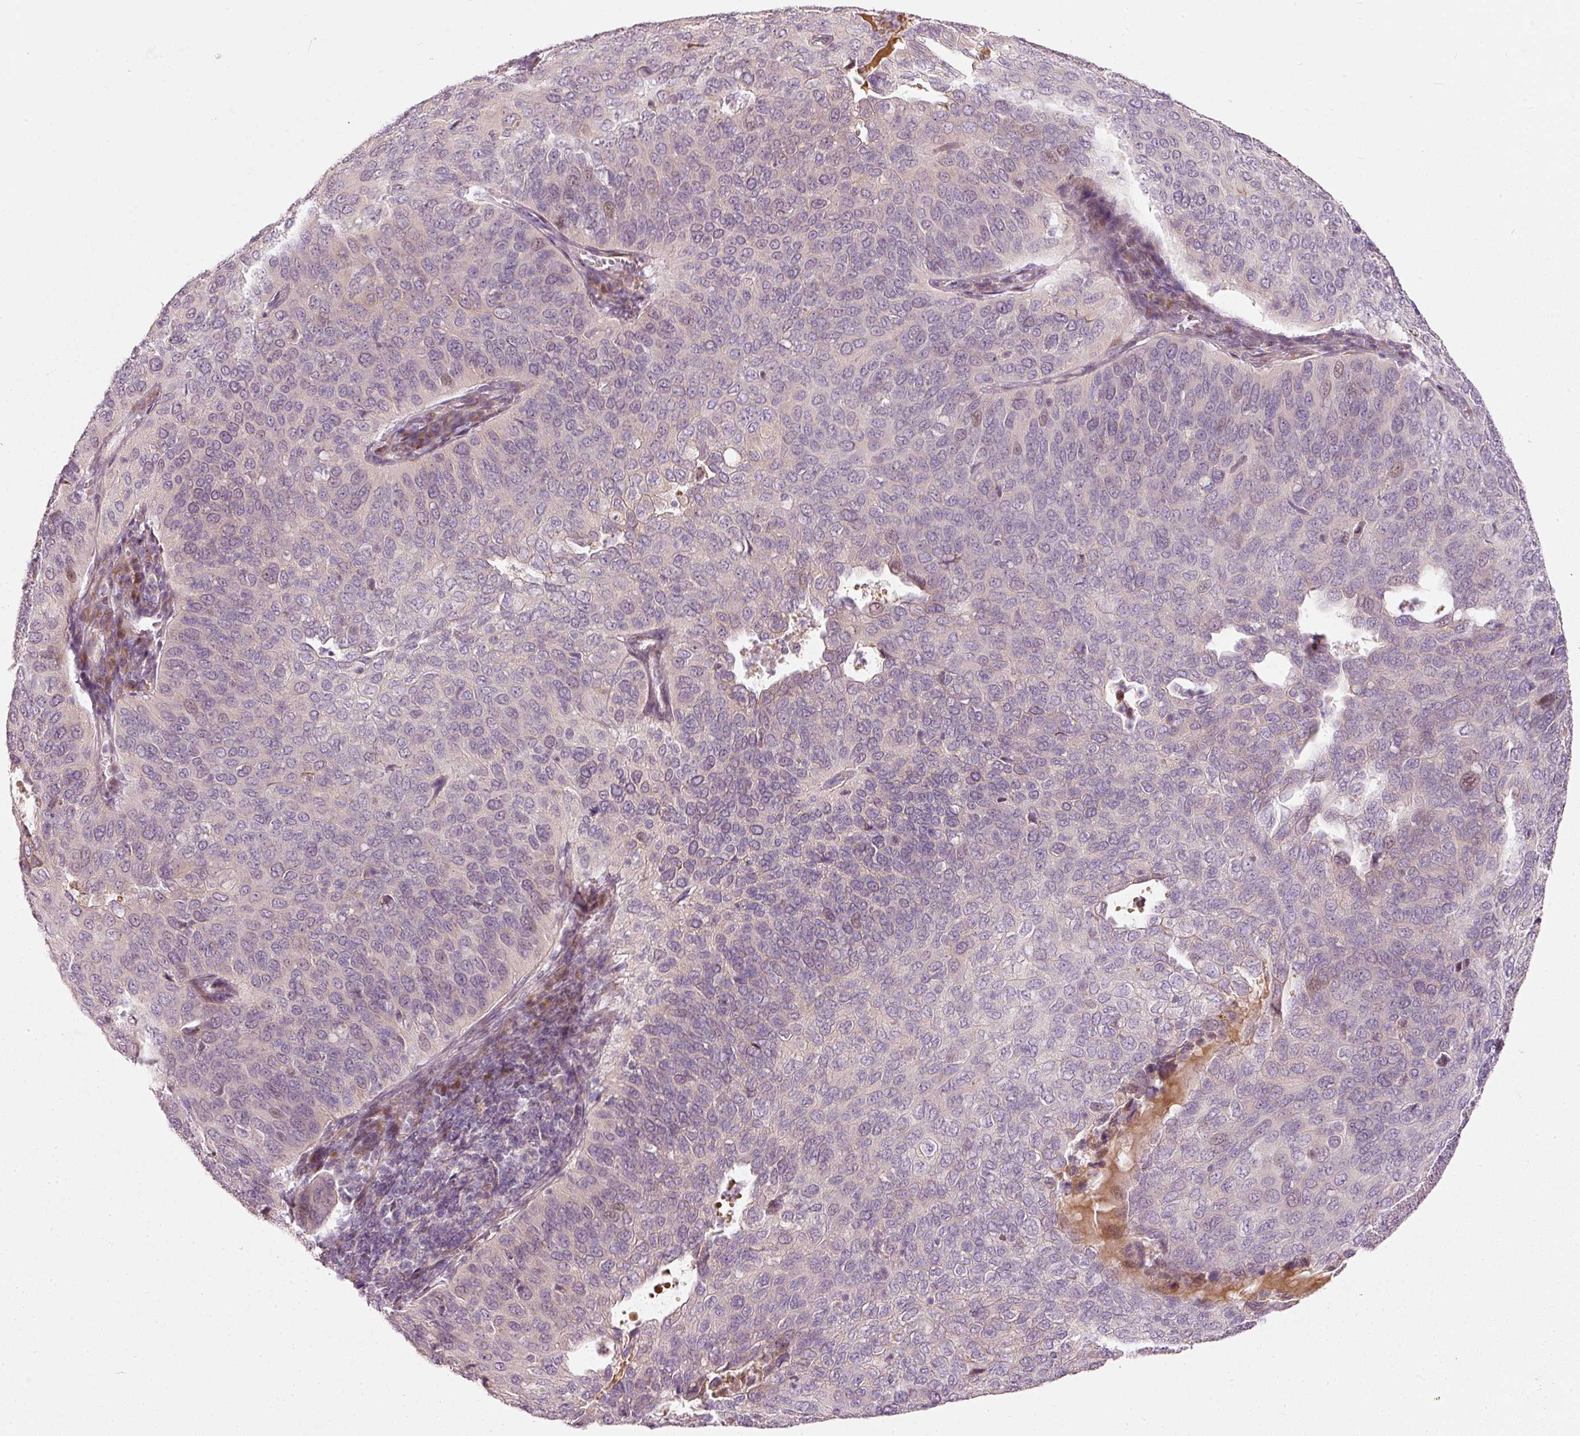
{"staining": {"intensity": "negative", "quantity": "none", "location": "none"}, "tissue": "cervical cancer", "cell_type": "Tumor cells", "image_type": "cancer", "snomed": [{"axis": "morphology", "description": "Squamous cell carcinoma, NOS"}, {"axis": "topography", "description": "Cervix"}], "caption": "Tumor cells show no significant protein positivity in cervical cancer.", "gene": "SLC20A1", "patient": {"sex": "female", "age": 36}}